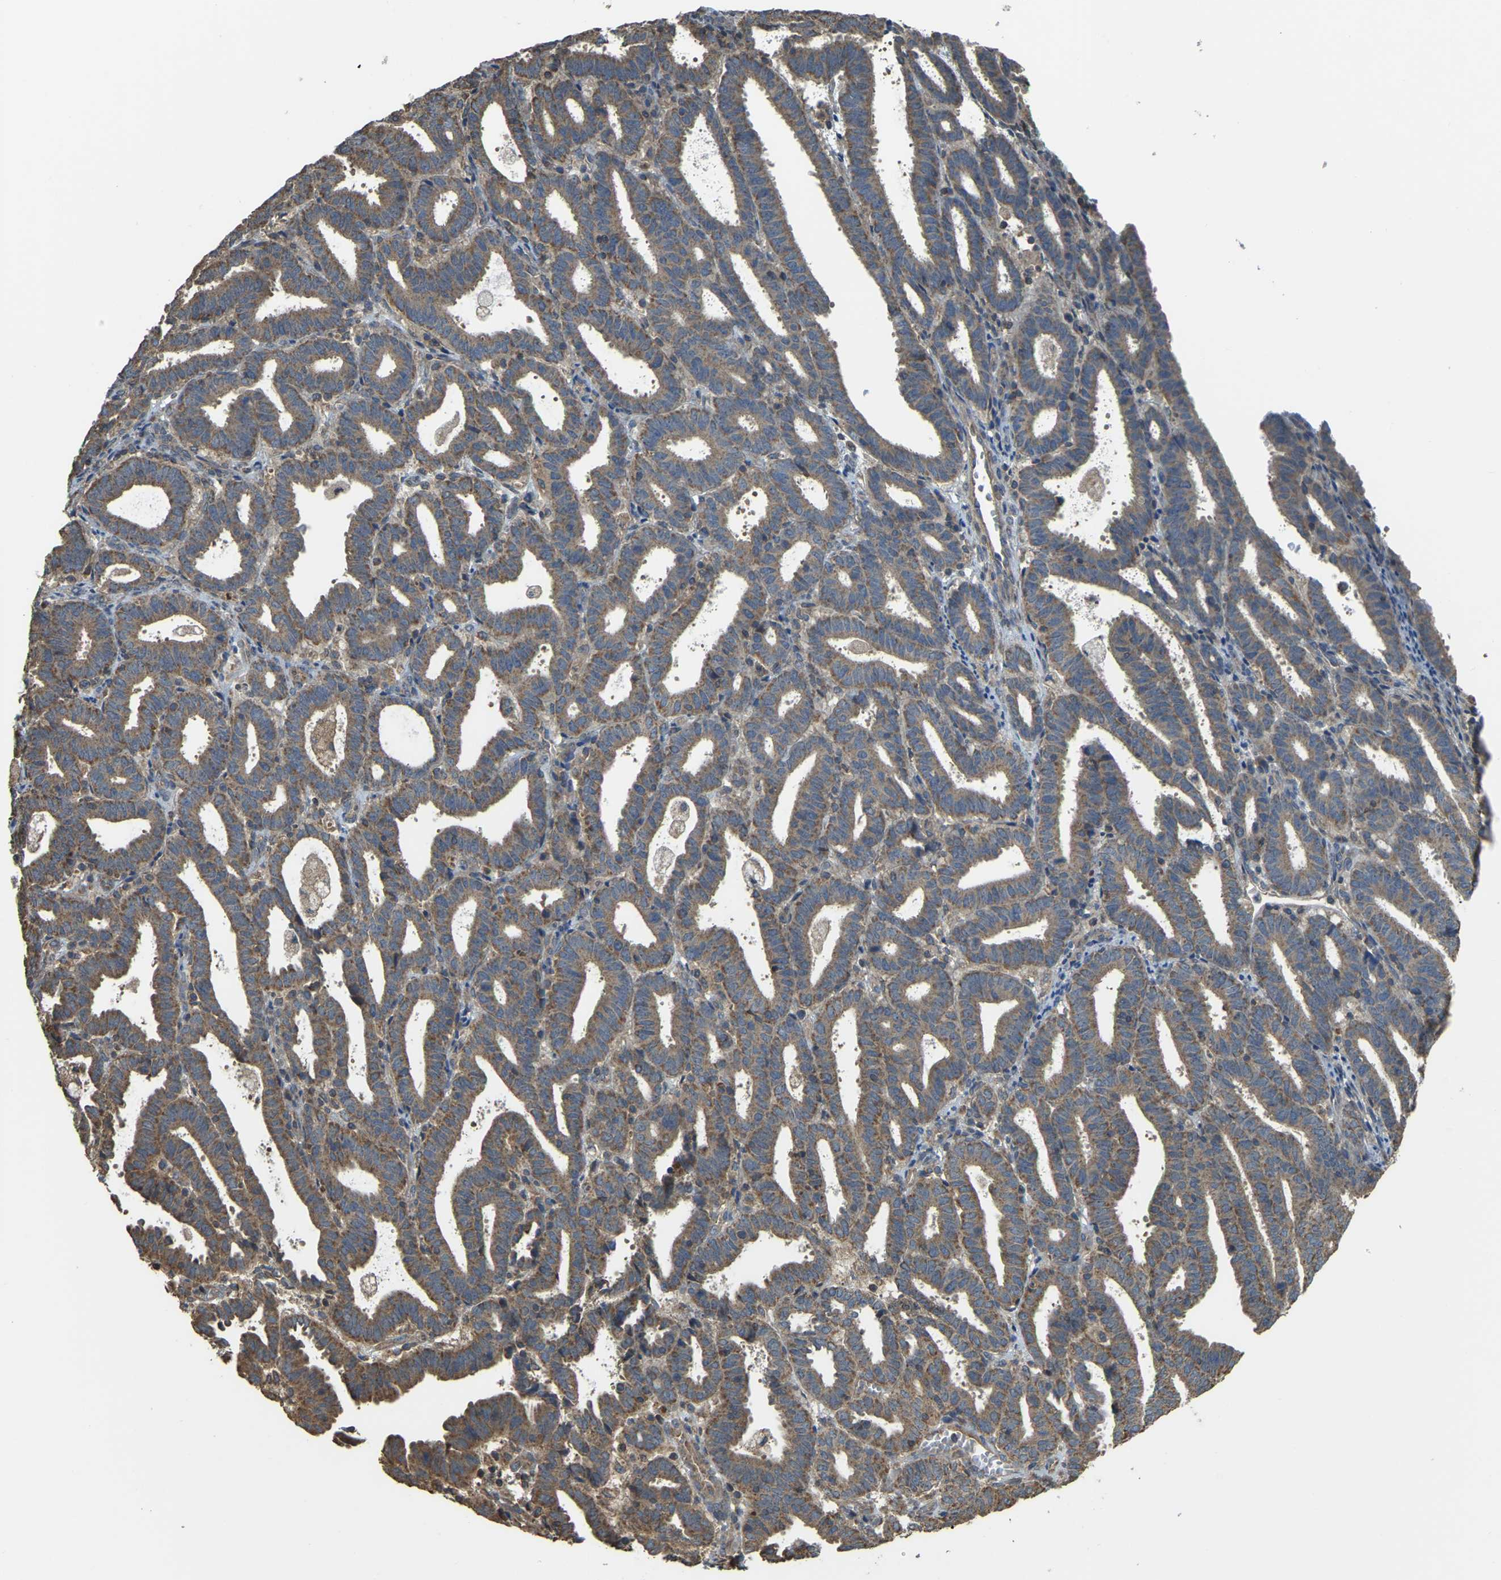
{"staining": {"intensity": "moderate", "quantity": ">75%", "location": "cytoplasmic/membranous"}, "tissue": "endometrial cancer", "cell_type": "Tumor cells", "image_type": "cancer", "snomed": [{"axis": "morphology", "description": "Adenocarcinoma, NOS"}, {"axis": "topography", "description": "Uterus"}], "caption": "Brown immunohistochemical staining in human endometrial cancer reveals moderate cytoplasmic/membranous expression in approximately >75% of tumor cells.", "gene": "GNG2", "patient": {"sex": "female", "age": 83}}